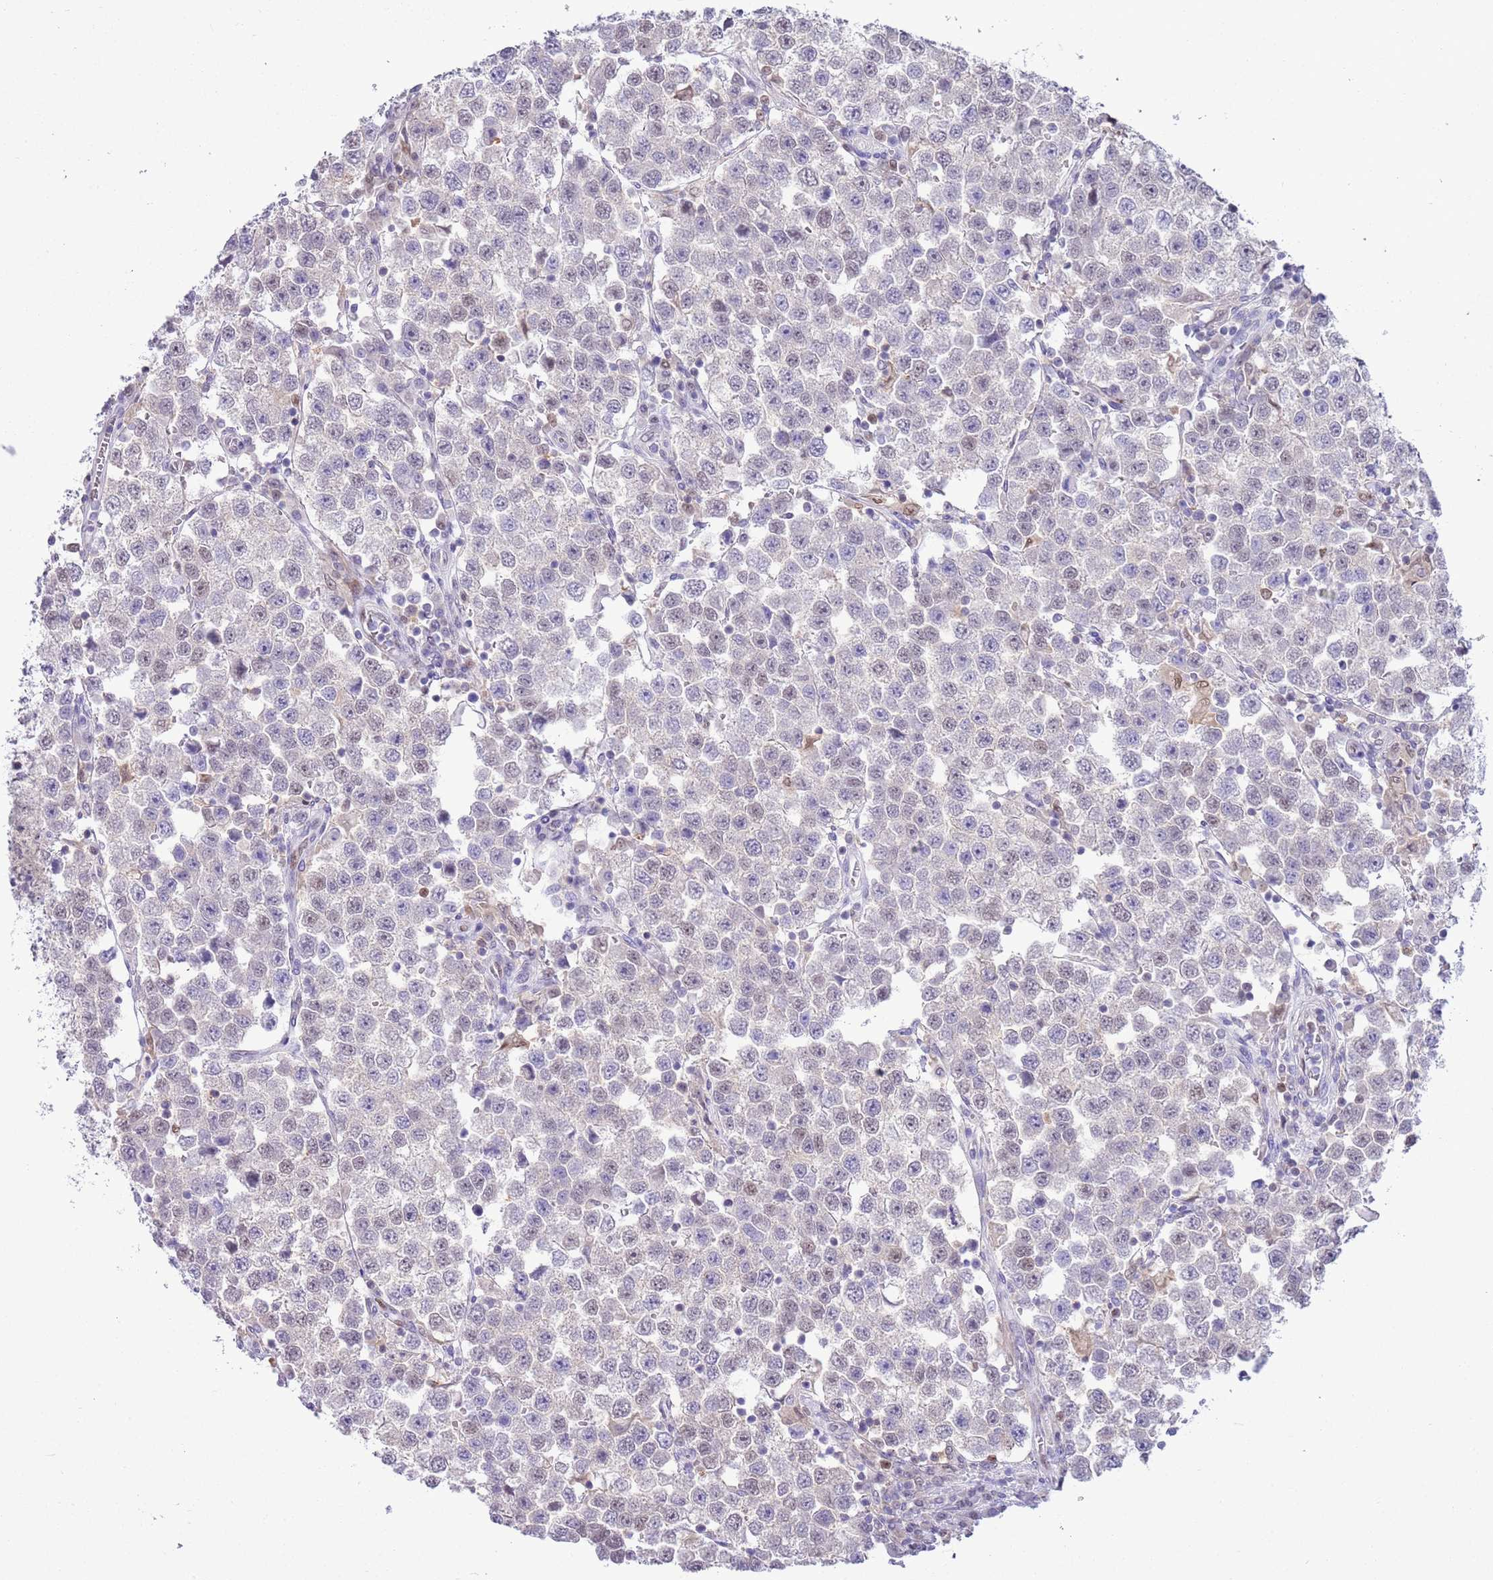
{"staining": {"intensity": "negative", "quantity": "none", "location": "none"}, "tissue": "testis cancer", "cell_type": "Tumor cells", "image_type": "cancer", "snomed": [{"axis": "morphology", "description": "Seminoma, NOS"}, {"axis": "topography", "description": "Testis"}], "caption": "Micrograph shows no significant protein staining in tumor cells of seminoma (testis).", "gene": "DDI2", "patient": {"sex": "male", "age": 37}}